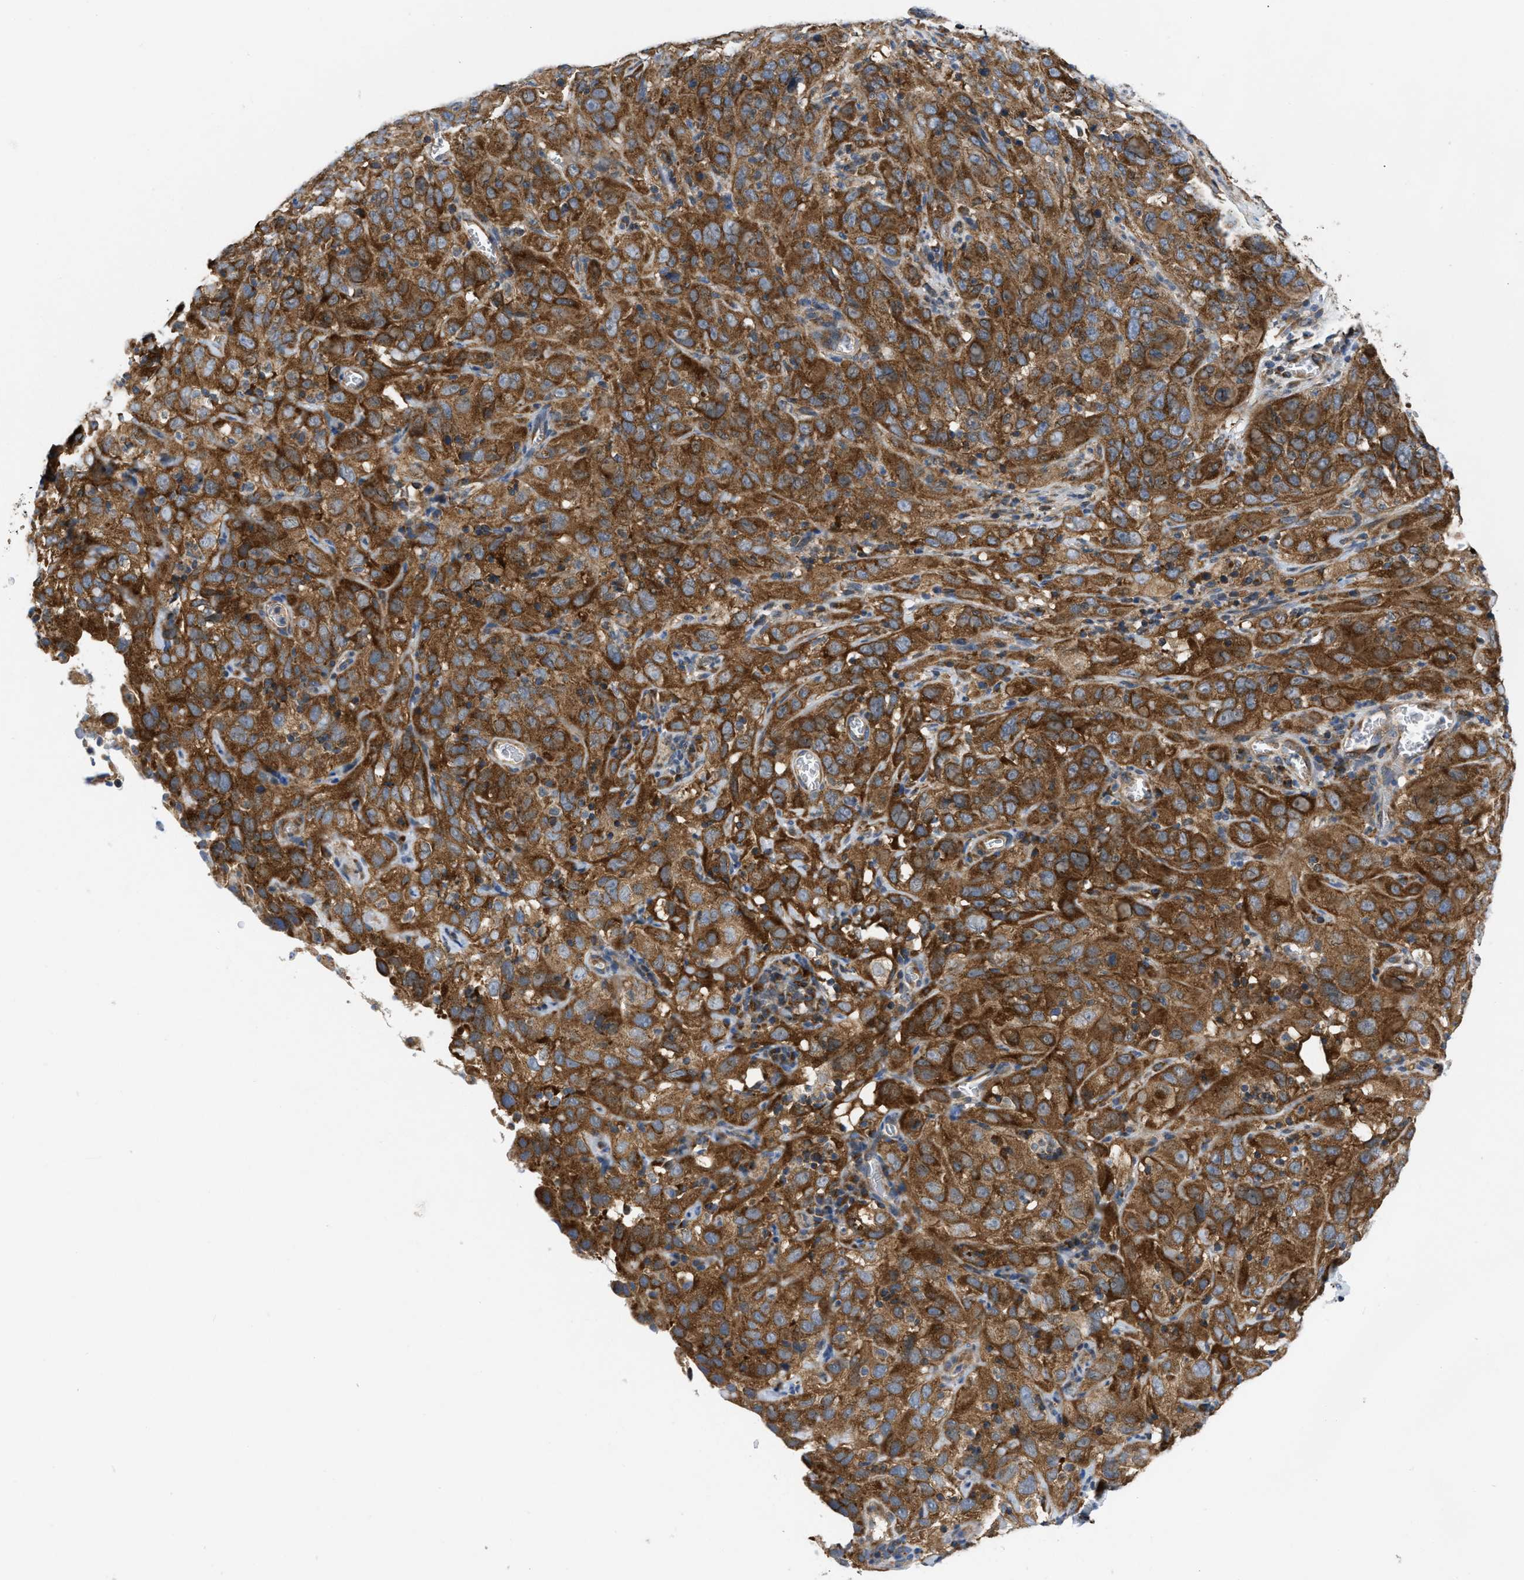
{"staining": {"intensity": "strong", "quantity": ">75%", "location": "cytoplasmic/membranous"}, "tissue": "cervical cancer", "cell_type": "Tumor cells", "image_type": "cancer", "snomed": [{"axis": "morphology", "description": "Squamous cell carcinoma, NOS"}, {"axis": "topography", "description": "Cervix"}], "caption": "A brown stain shows strong cytoplasmic/membranous expression of a protein in human squamous cell carcinoma (cervical) tumor cells.", "gene": "OPTN", "patient": {"sex": "female", "age": 32}}